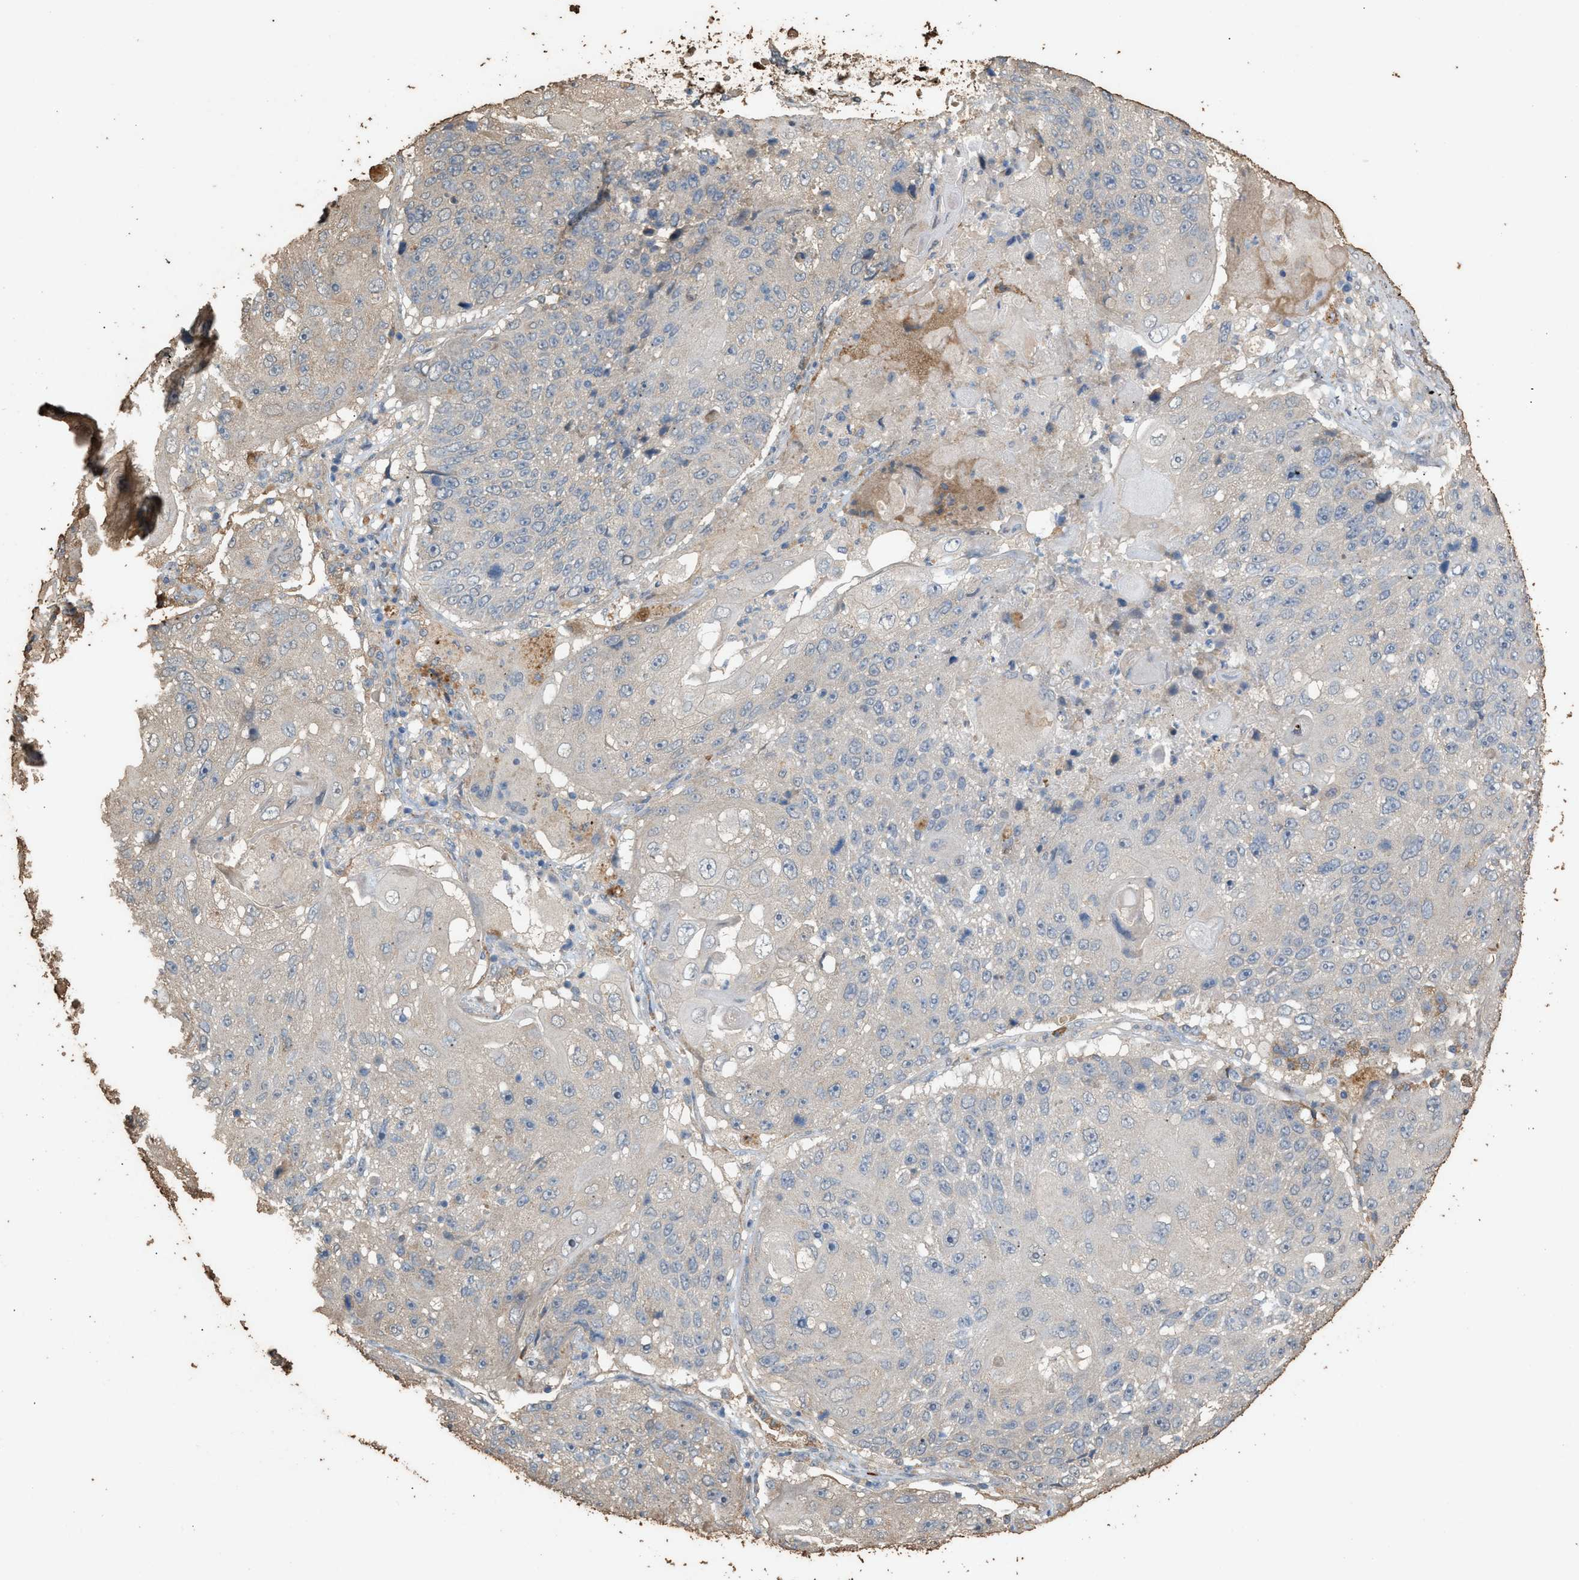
{"staining": {"intensity": "negative", "quantity": "none", "location": "none"}, "tissue": "lung cancer", "cell_type": "Tumor cells", "image_type": "cancer", "snomed": [{"axis": "morphology", "description": "Squamous cell carcinoma, NOS"}, {"axis": "topography", "description": "Lung"}], "caption": "Lung cancer (squamous cell carcinoma) stained for a protein using immunohistochemistry (IHC) displays no staining tumor cells.", "gene": "DCAF7", "patient": {"sex": "male", "age": 61}}